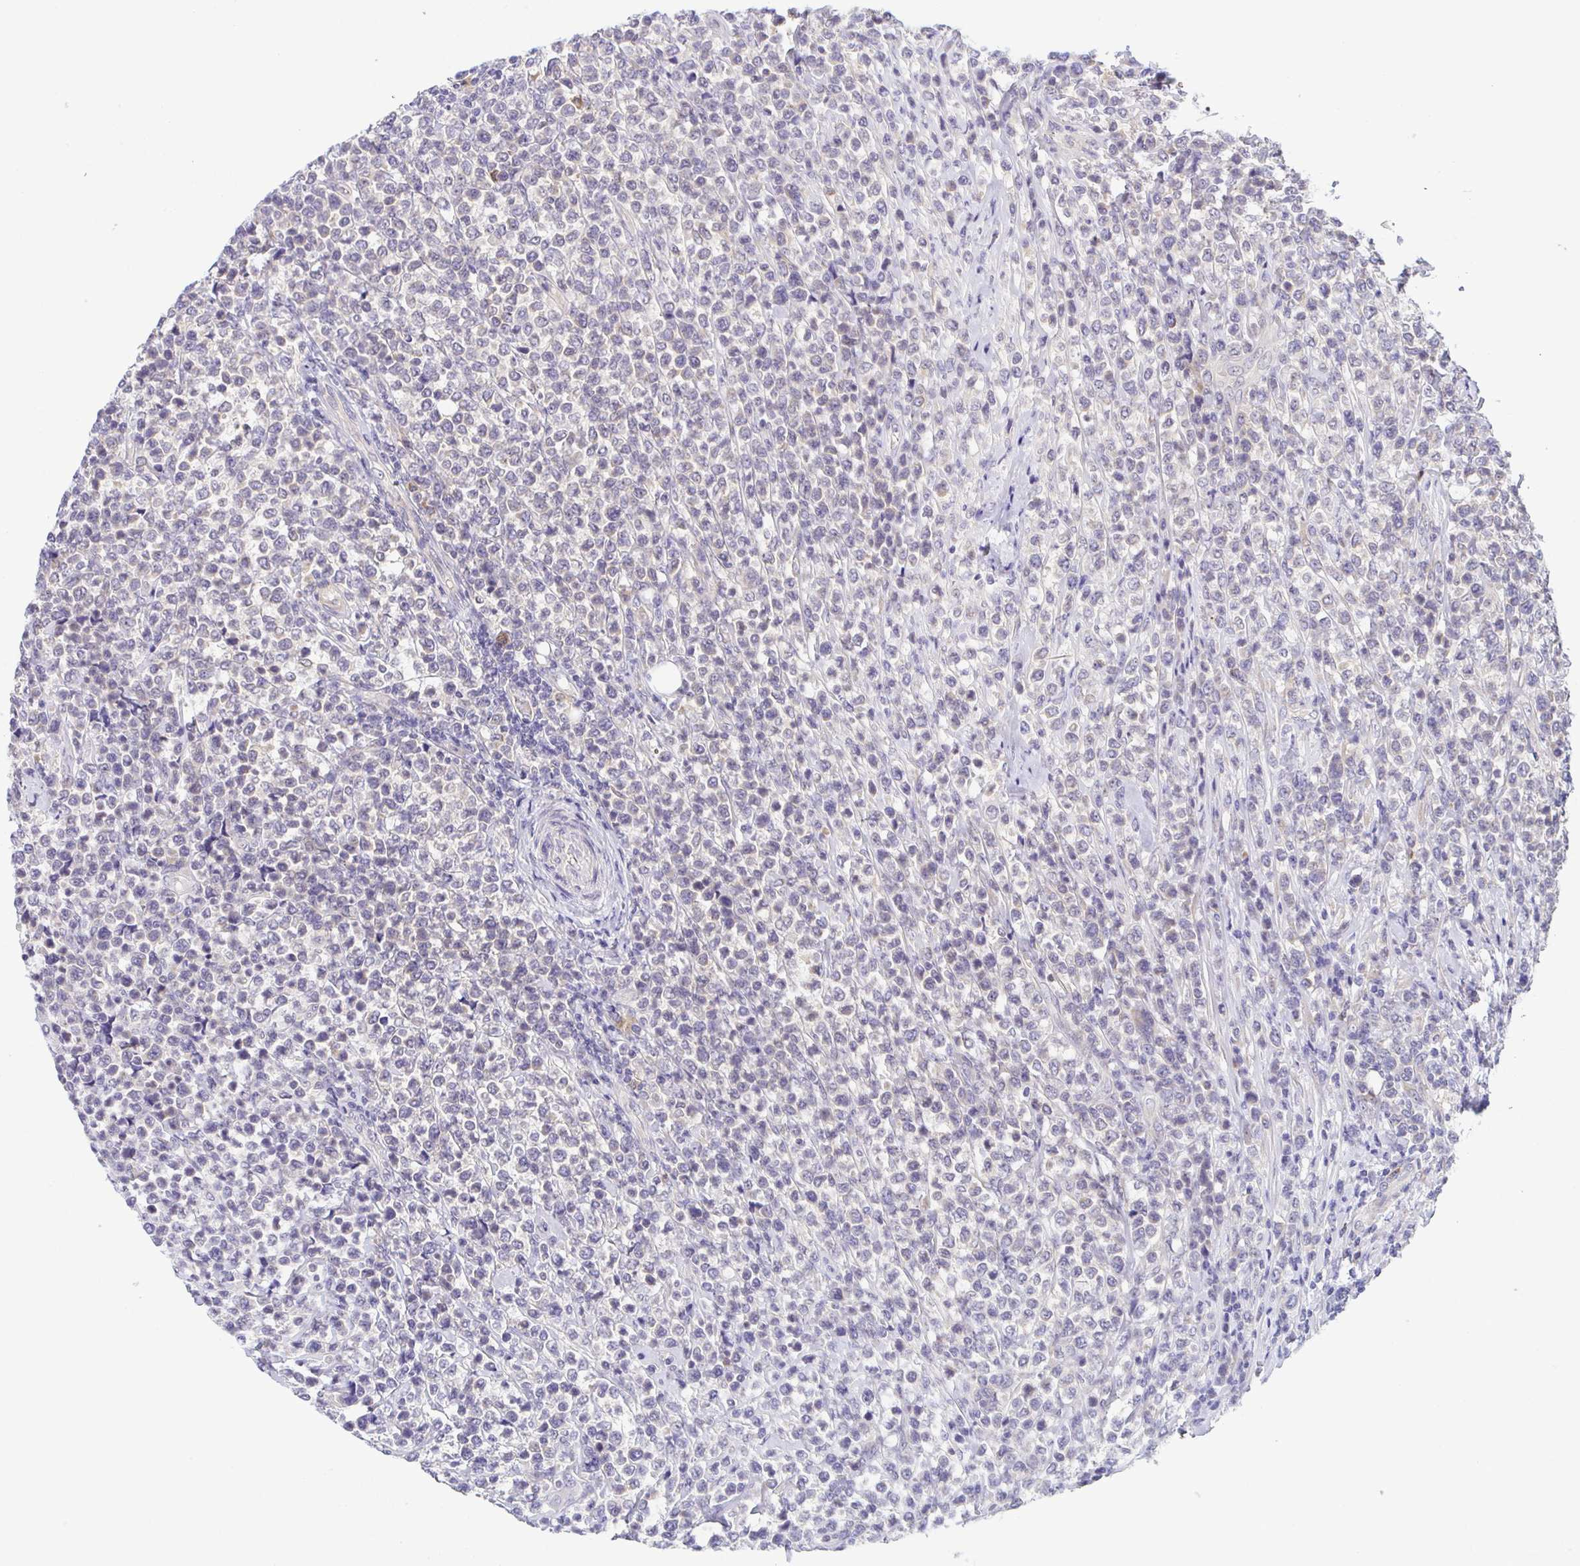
{"staining": {"intensity": "negative", "quantity": "none", "location": "none"}, "tissue": "lymphoma", "cell_type": "Tumor cells", "image_type": "cancer", "snomed": [{"axis": "morphology", "description": "Malignant lymphoma, non-Hodgkin's type, High grade"}, {"axis": "topography", "description": "Soft tissue"}], "caption": "The histopathology image reveals no significant expression in tumor cells of lymphoma.", "gene": "BCL2L1", "patient": {"sex": "female", "age": 56}}